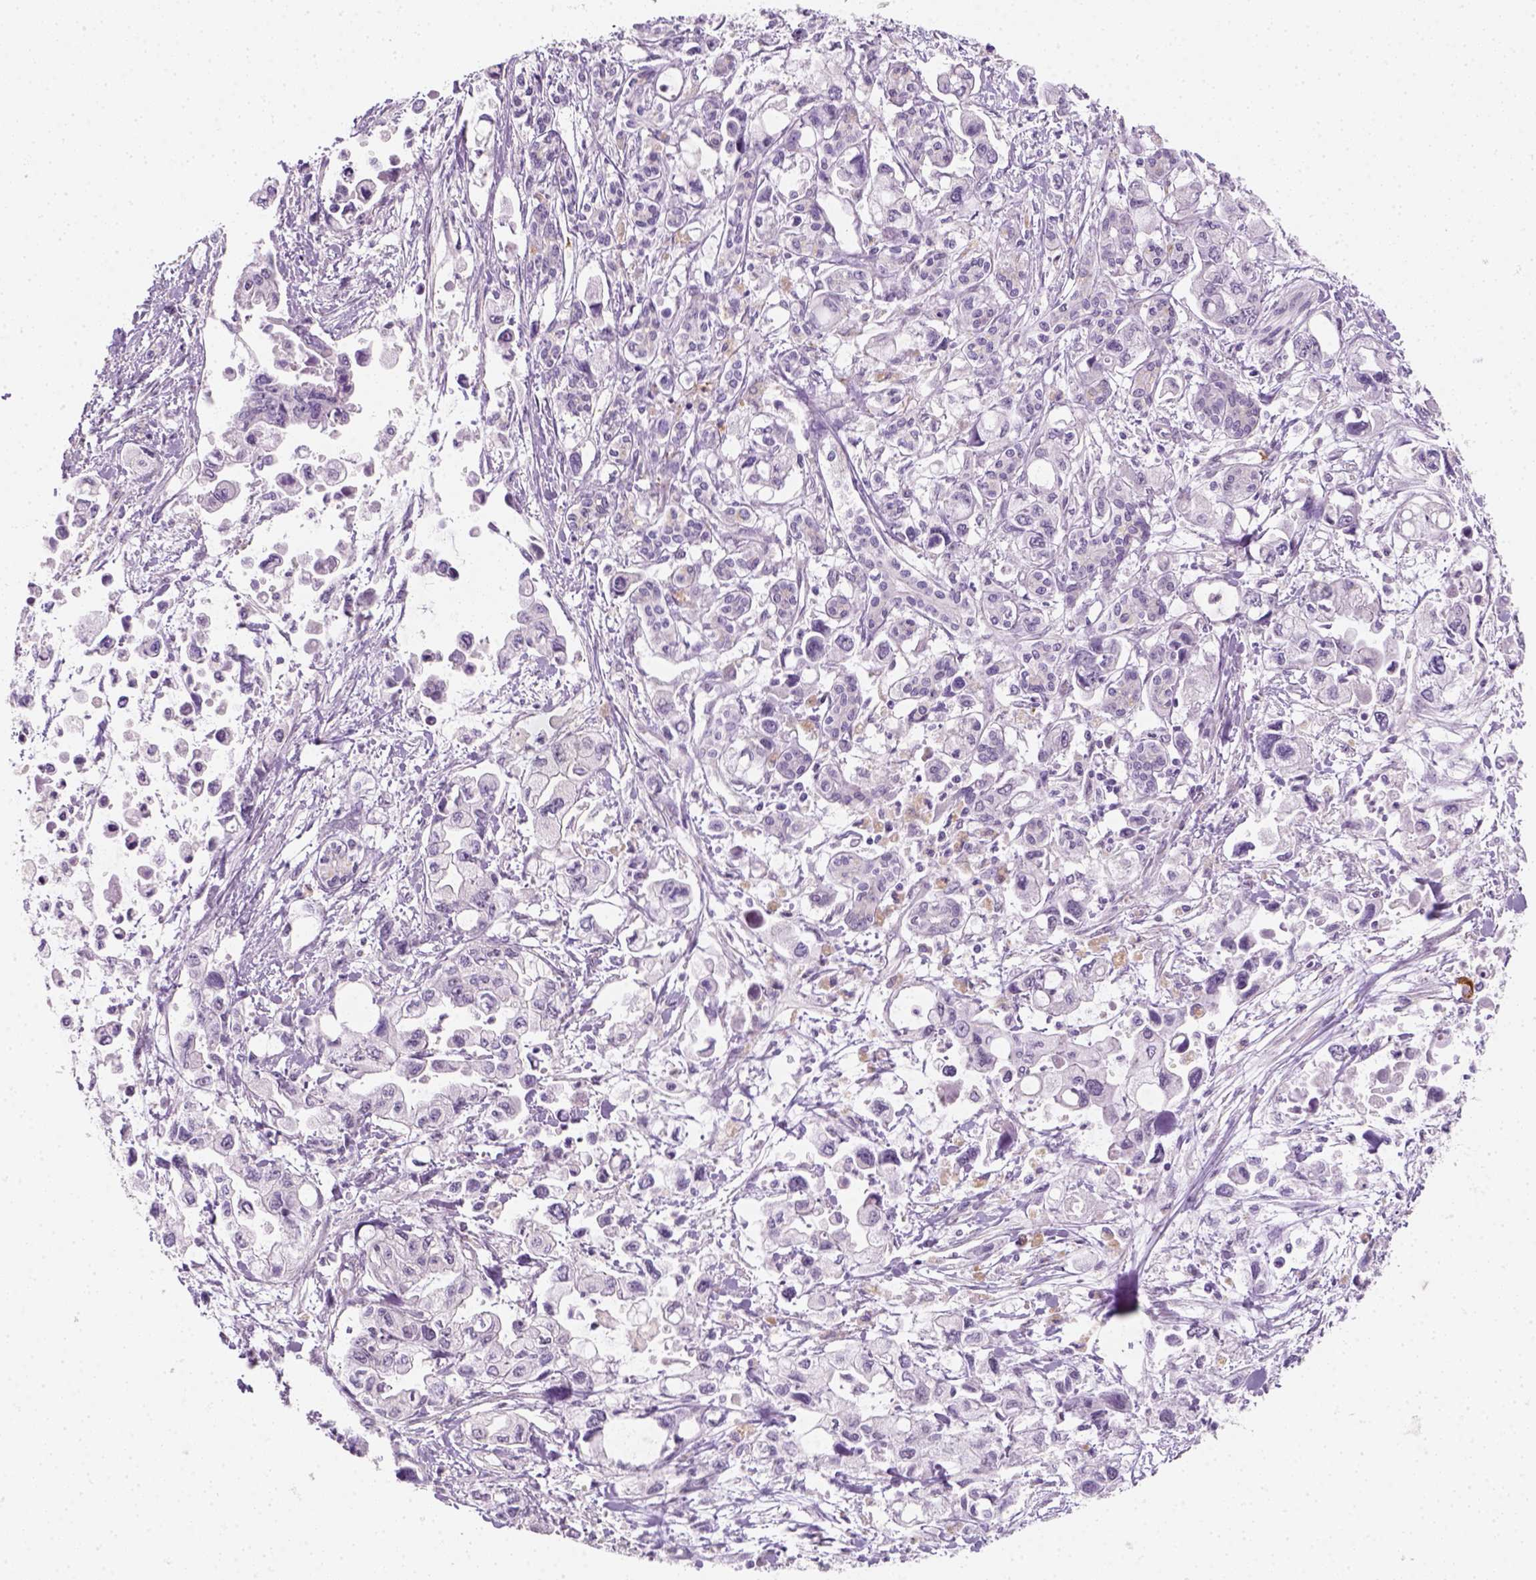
{"staining": {"intensity": "negative", "quantity": "none", "location": "none"}, "tissue": "pancreatic cancer", "cell_type": "Tumor cells", "image_type": "cancer", "snomed": [{"axis": "morphology", "description": "Adenocarcinoma, NOS"}, {"axis": "topography", "description": "Pancreas"}], "caption": "Pancreatic adenocarcinoma stained for a protein using immunohistochemistry (IHC) exhibits no positivity tumor cells.", "gene": "FAM163B", "patient": {"sex": "female", "age": 61}}